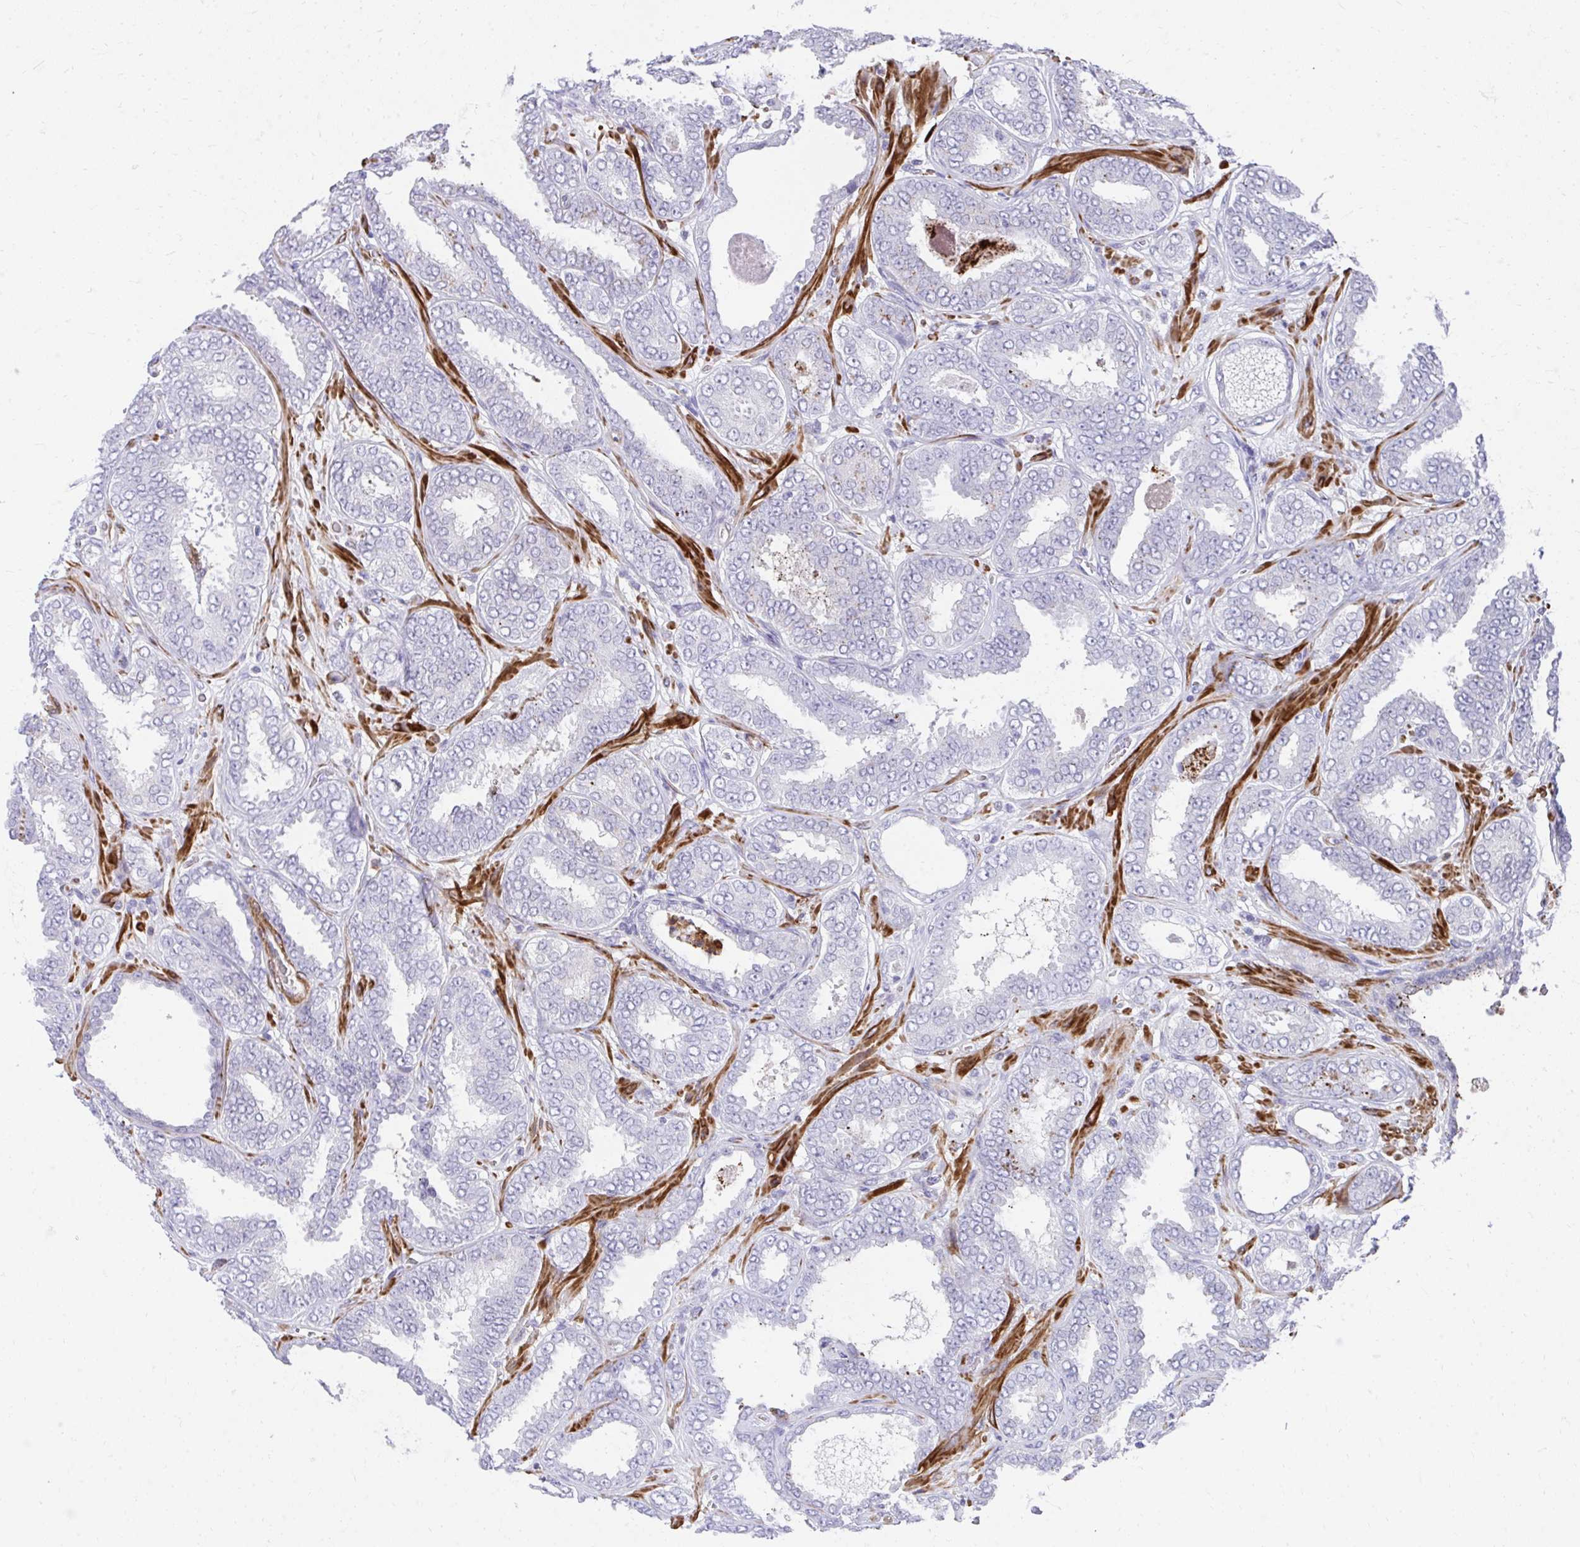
{"staining": {"intensity": "negative", "quantity": "none", "location": "none"}, "tissue": "prostate cancer", "cell_type": "Tumor cells", "image_type": "cancer", "snomed": [{"axis": "morphology", "description": "Adenocarcinoma, High grade"}, {"axis": "topography", "description": "Prostate"}], "caption": "Image shows no protein staining in tumor cells of prostate cancer (adenocarcinoma (high-grade)) tissue.", "gene": "CSTB", "patient": {"sex": "male", "age": 72}}